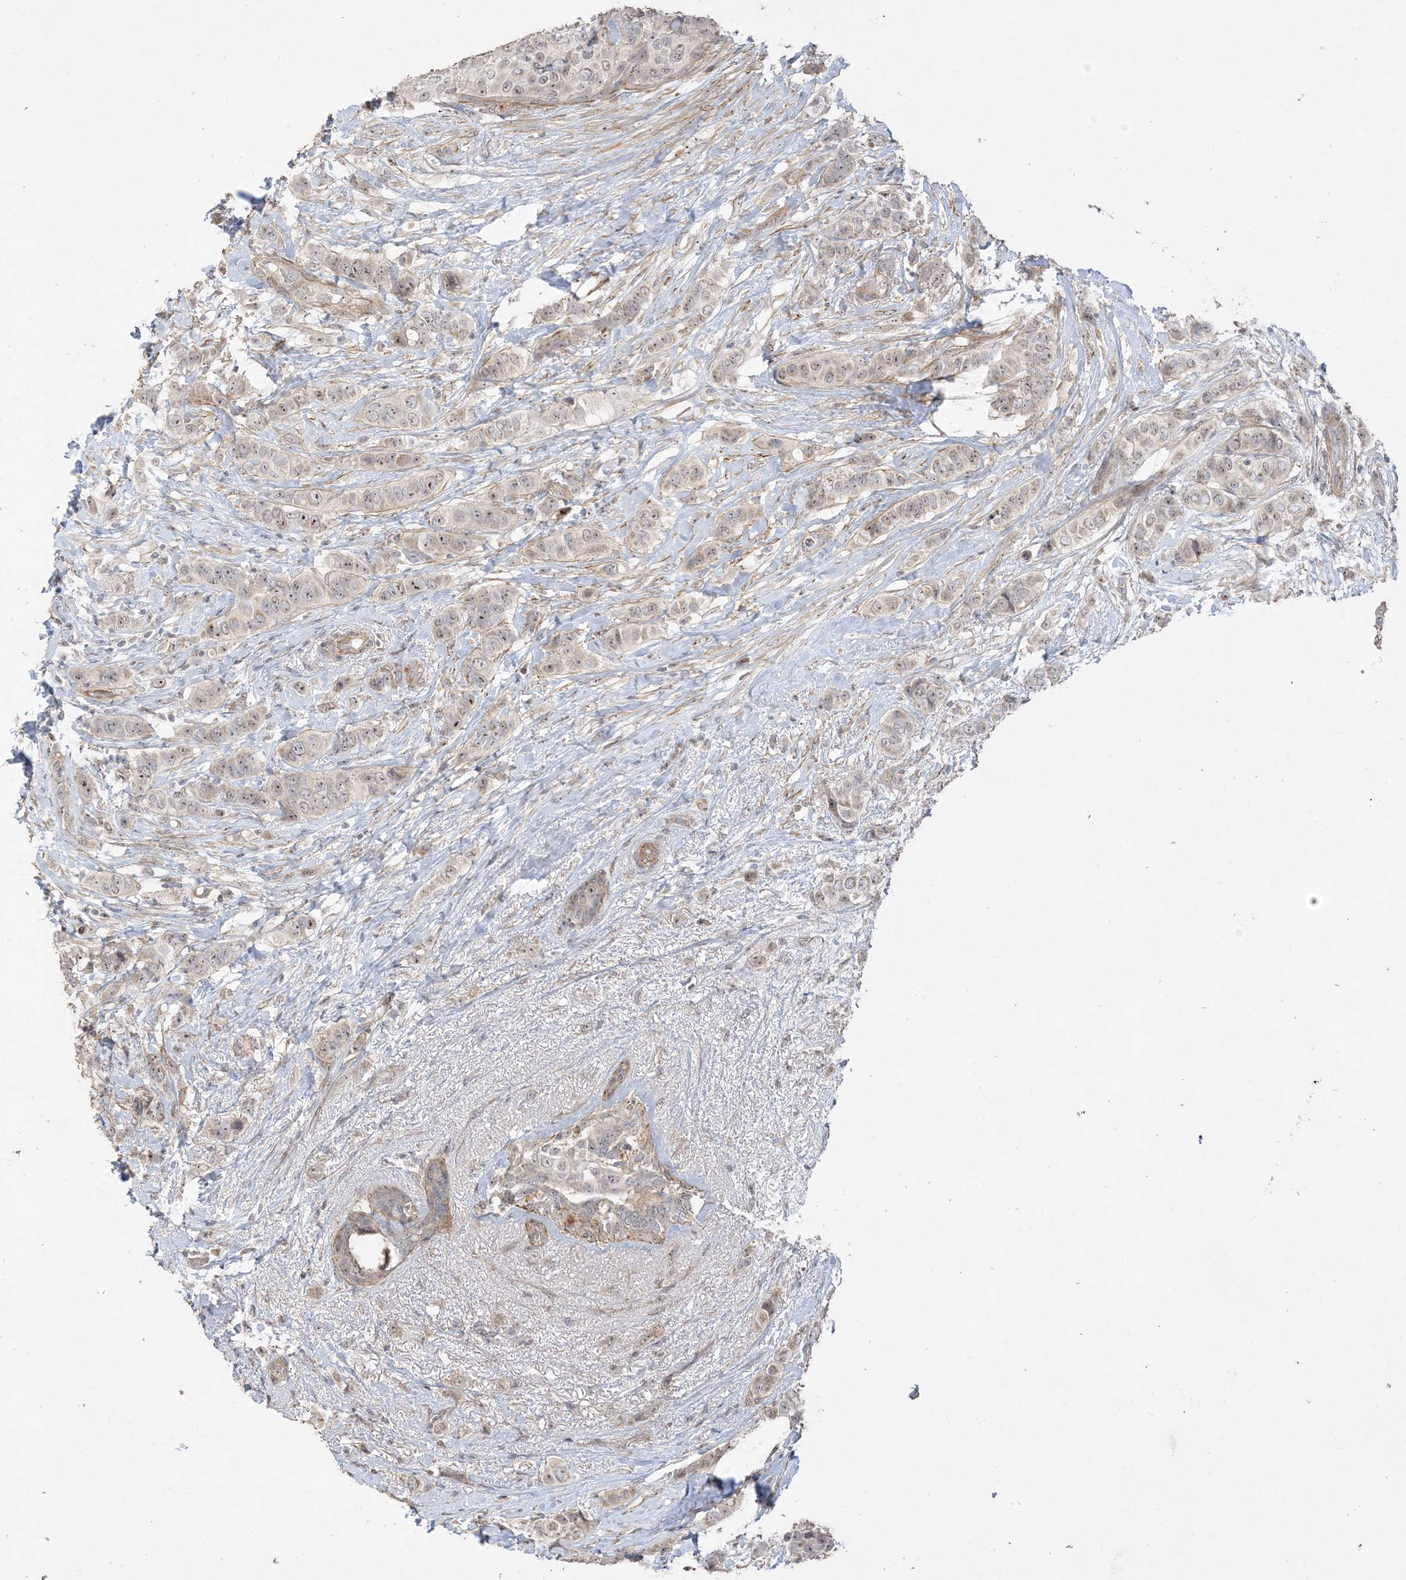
{"staining": {"intensity": "weak", "quantity": ">75%", "location": "nuclear"}, "tissue": "breast cancer", "cell_type": "Tumor cells", "image_type": "cancer", "snomed": [{"axis": "morphology", "description": "Lobular carcinoma"}, {"axis": "topography", "description": "Breast"}], "caption": "Breast cancer (lobular carcinoma) stained for a protein shows weak nuclear positivity in tumor cells.", "gene": "DDX18", "patient": {"sex": "female", "age": 51}}